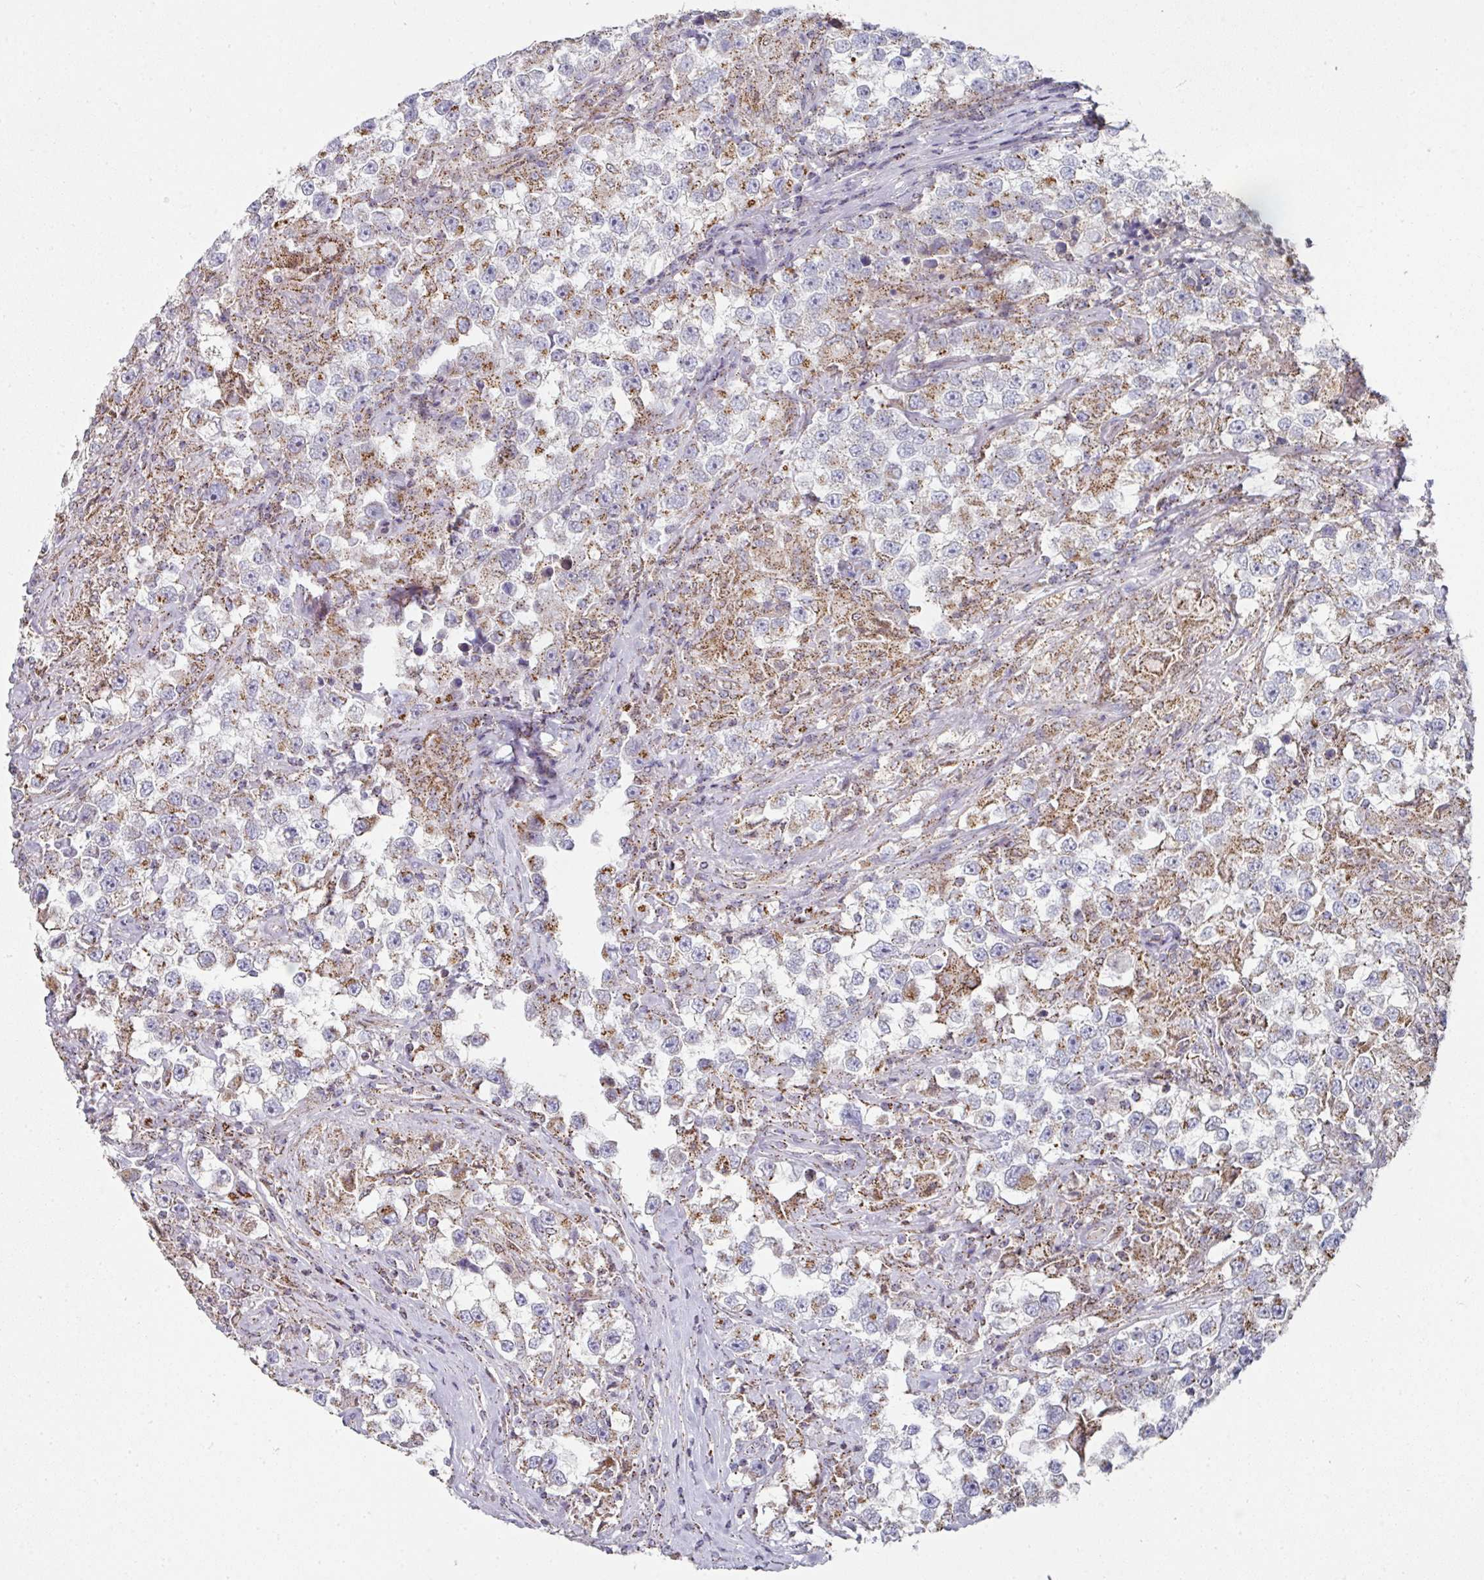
{"staining": {"intensity": "moderate", "quantity": "<25%", "location": "cytoplasmic/membranous"}, "tissue": "testis cancer", "cell_type": "Tumor cells", "image_type": "cancer", "snomed": [{"axis": "morphology", "description": "Seminoma, NOS"}, {"axis": "topography", "description": "Testis"}], "caption": "Testis cancer (seminoma) stained with immunohistochemistry (IHC) exhibits moderate cytoplasmic/membranous positivity in approximately <25% of tumor cells.", "gene": "CCDC85B", "patient": {"sex": "male", "age": 46}}